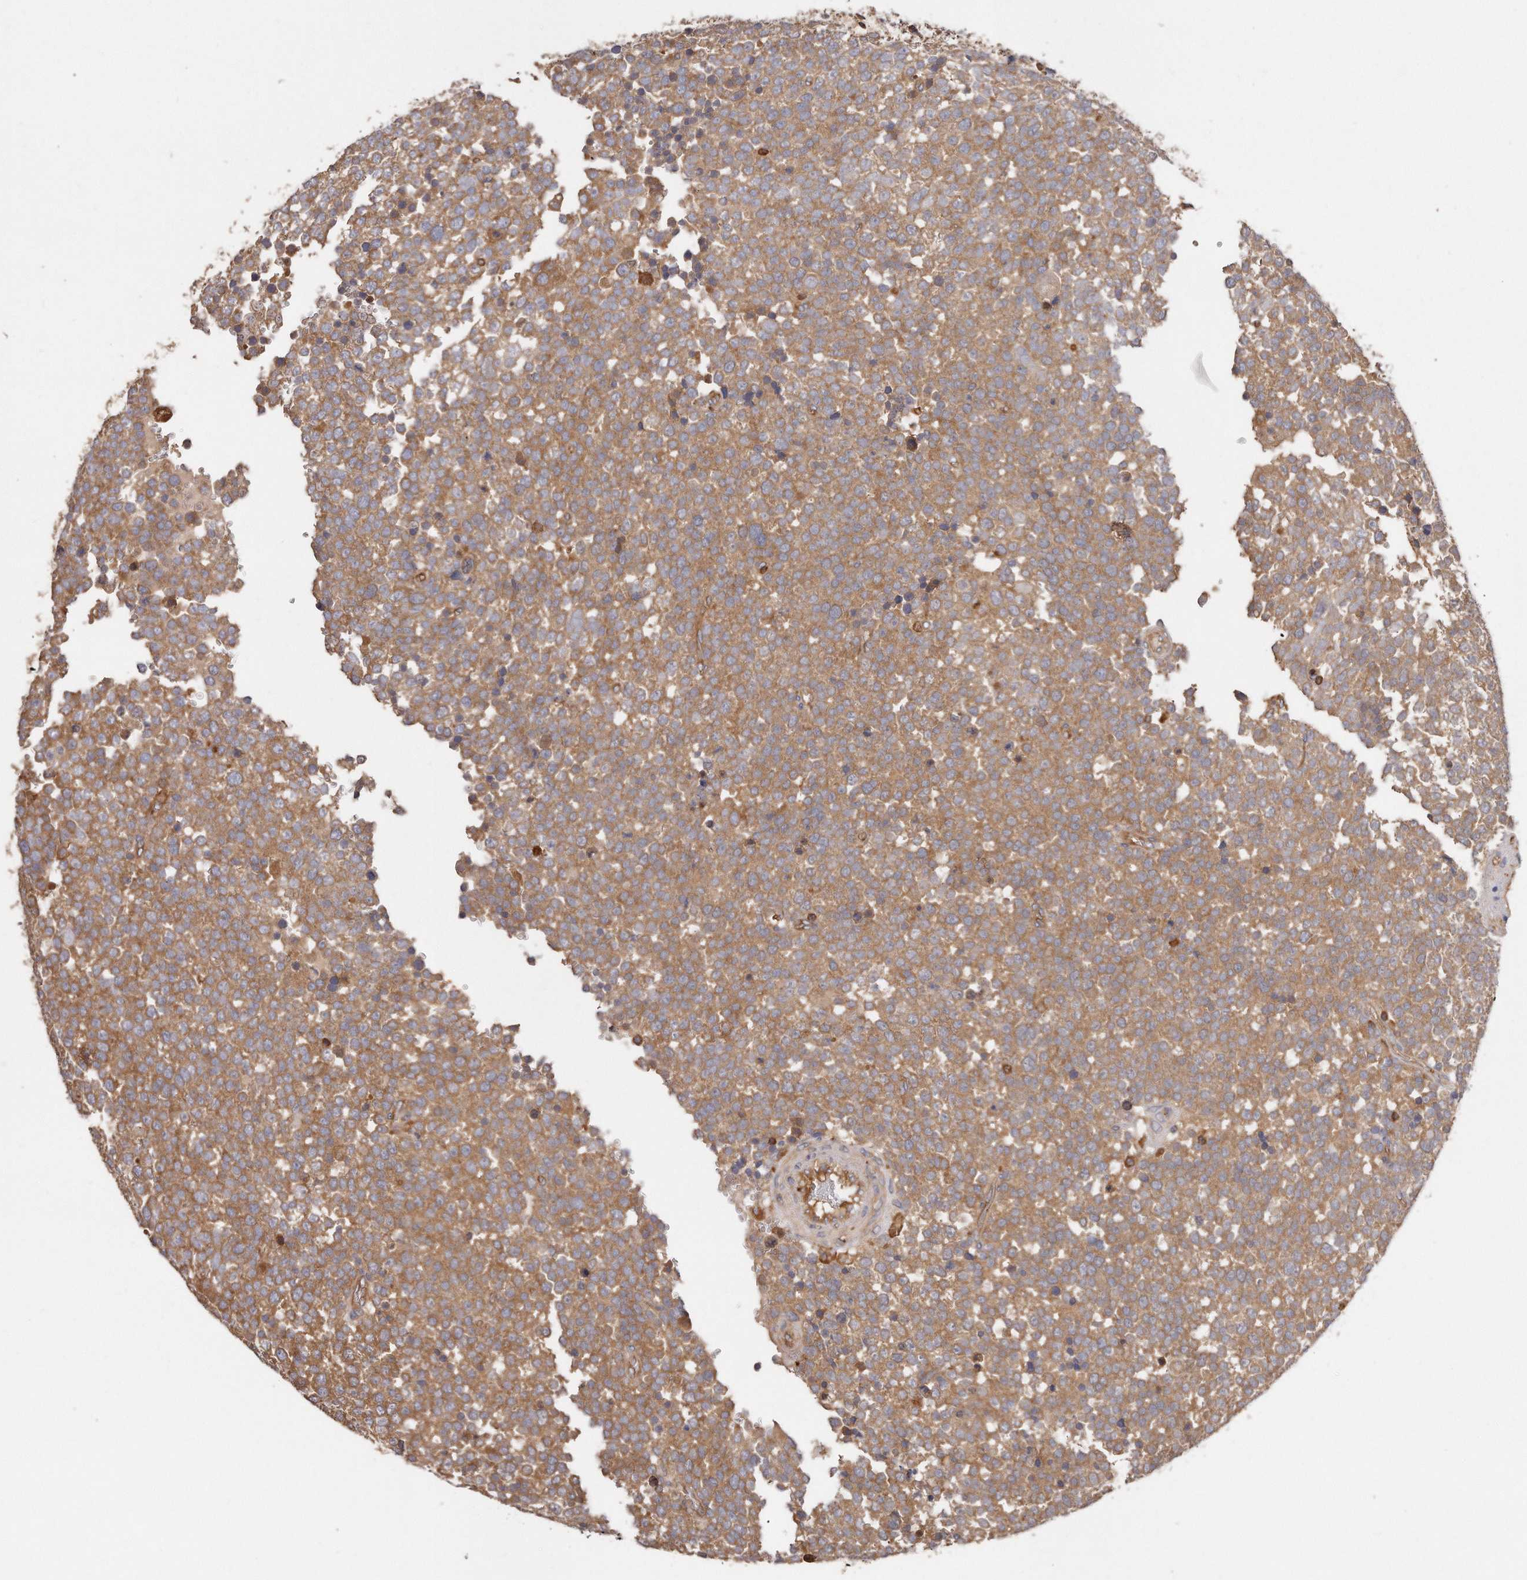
{"staining": {"intensity": "moderate", "quantity": ">75%", "location": "cytoplasmic/membranous"}, "tissue": "testis cancer", "cell_type": "Tumor cells", "image_type": "cancer", "snomed": [{"axis": "morphology", "description": "Seminoma, NOS"}, {"axis": "topography", "description": "Testis"}], "caption": "This histopathology image exhibits testis cancer stained with IHC to label a protein in brown. The cytoplasmic/membranous of tumor cells show moderate positivity for the protein. Nuclei are counter-stained blue.", "gene": "CAP1", "patient": {"sex": "male", "age": 71}}